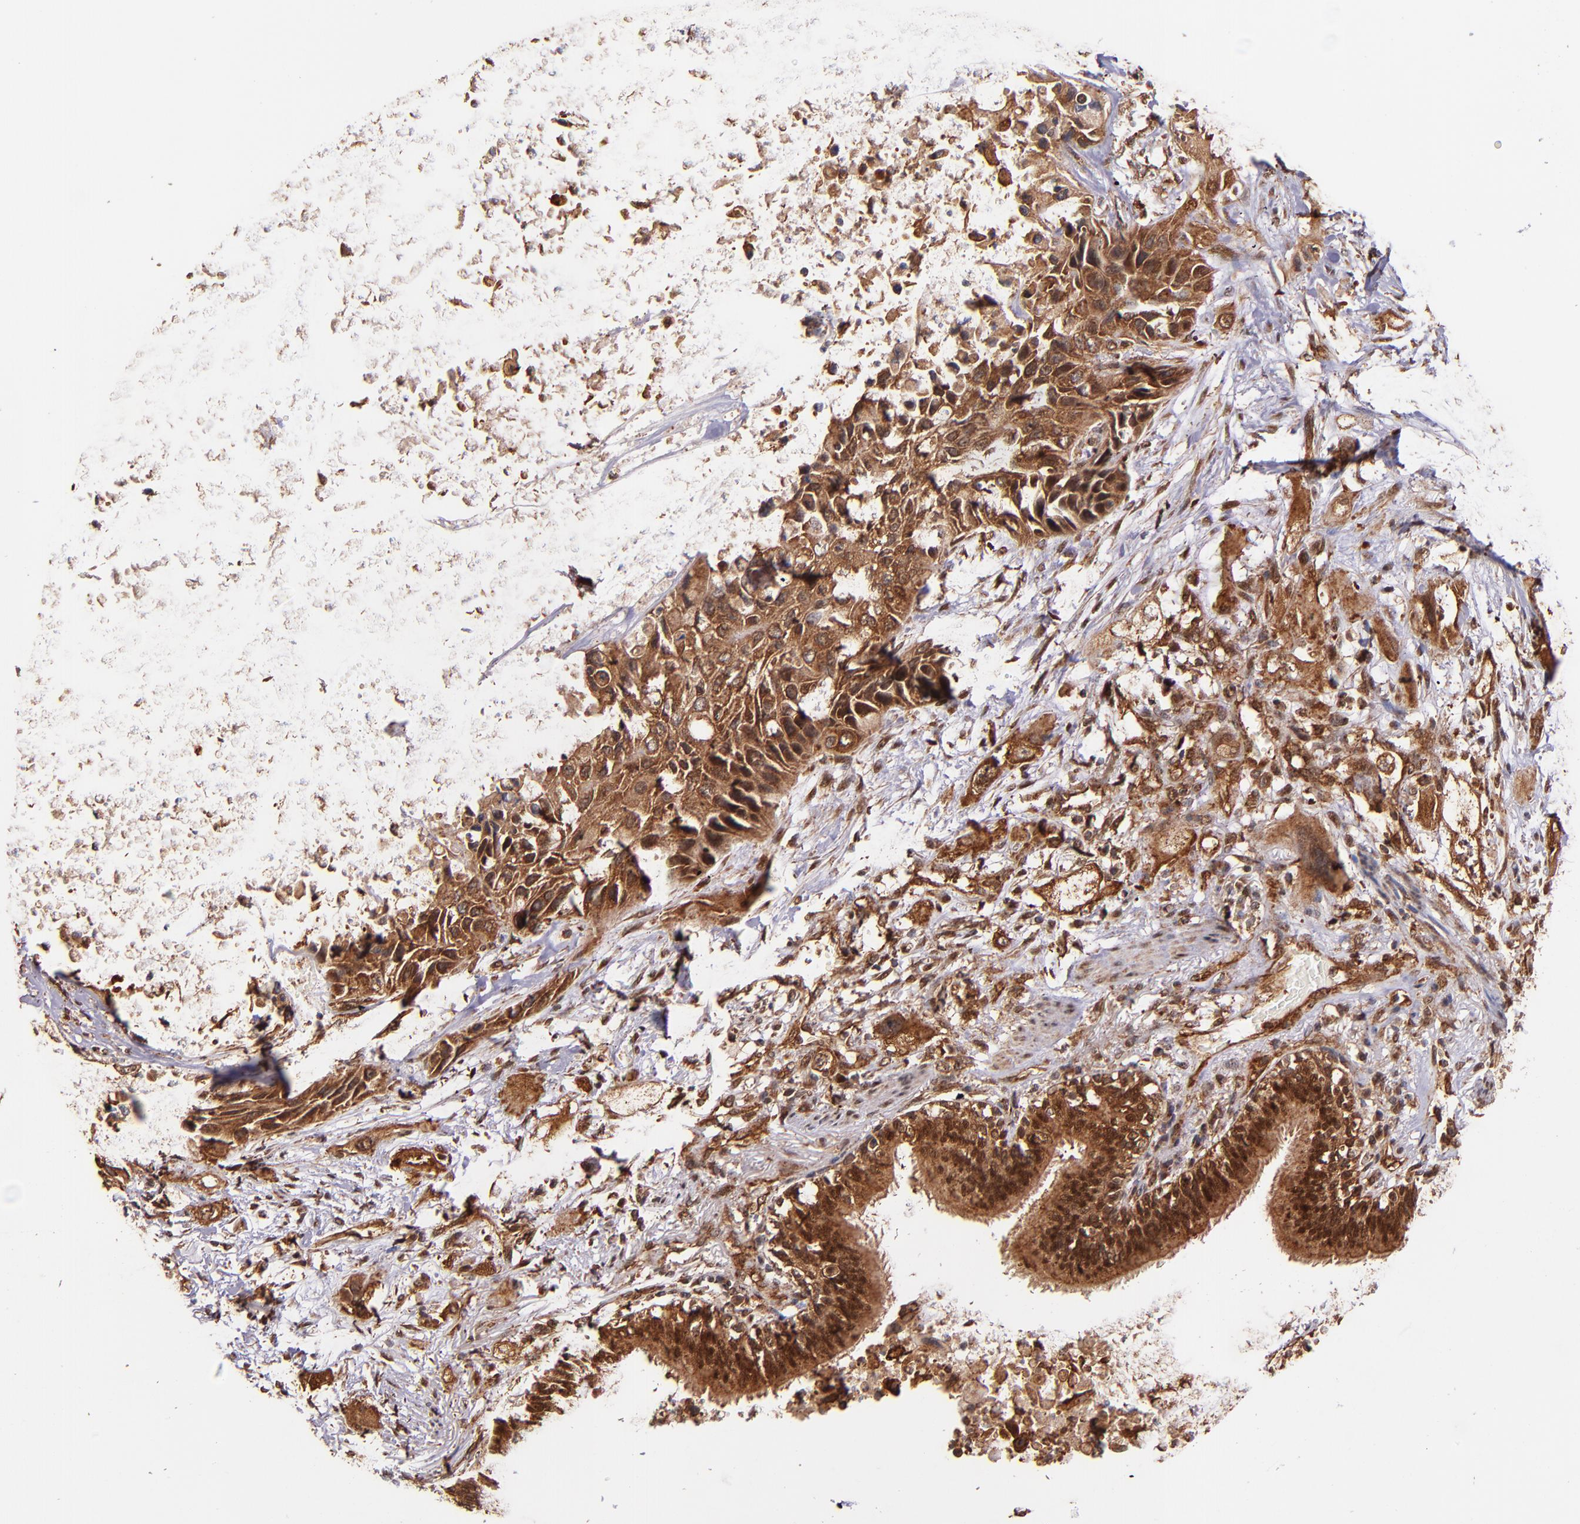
{"staining": {"intensity": "strong", "quantity": ">75%", "location": "cytoplasmic/membranous"}, "tissue": "lung cancer", "cell_type": "Tumor cells", "image_type": "cancer", "snomed": [{"axis": "morphology", "description": "Squamous cell carcinoma, NOS"}, {"axis": "topography", "description": "Lung"}], "caption": "A brown stain labels strong cytoplasmic/membranous positivity of a protein in human lung cancer (squamous cell carcinoma) tumor cells.", "gene": "STX8", "patient": {"sex": "female", "age": 76}}